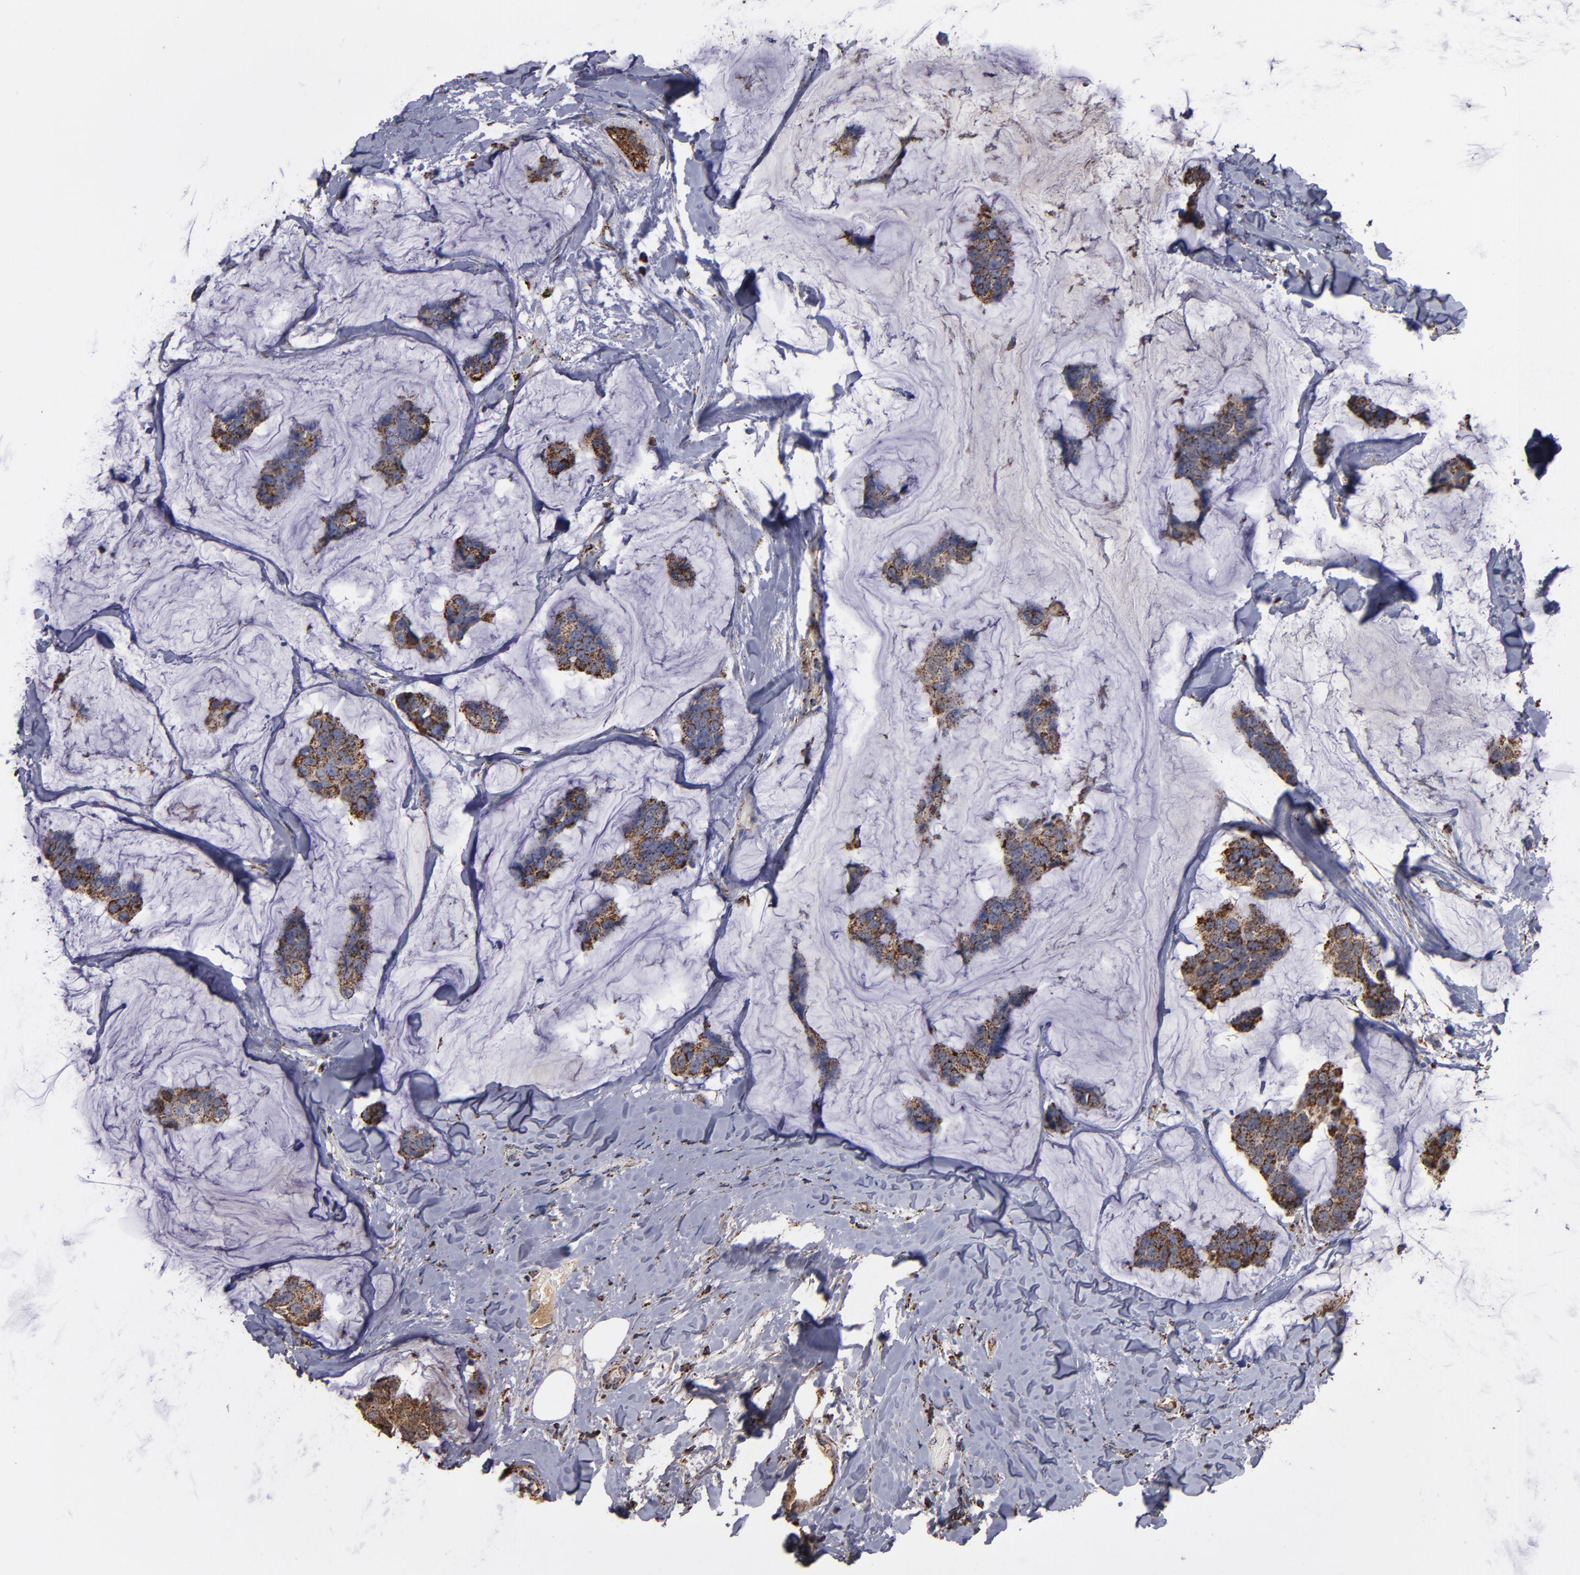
{"staining": {"intensity": "moderate", "quantity": ">75%", "location": "cytoplasmic/membranous"}, "tissue": "breast cancer", "cell_type": "Tumor cells", "image_type": "cancer", "snomed": [{"axis": "morphology", "description": "Normal tissue, NOS"}, {"axis": "morphology", "description": "Duct carcinoma"}, {"axis": "topography", "description": "Breast"}], "caption": "Immunohistochemistry (IHC) (DAB) staining of breast cancer reveals moderate cytoplasmic/membranous protein positivity in approximately >75% of tumor cells.", "gene": "SOD2", "patient": {"sex": "female", "age": 50}}